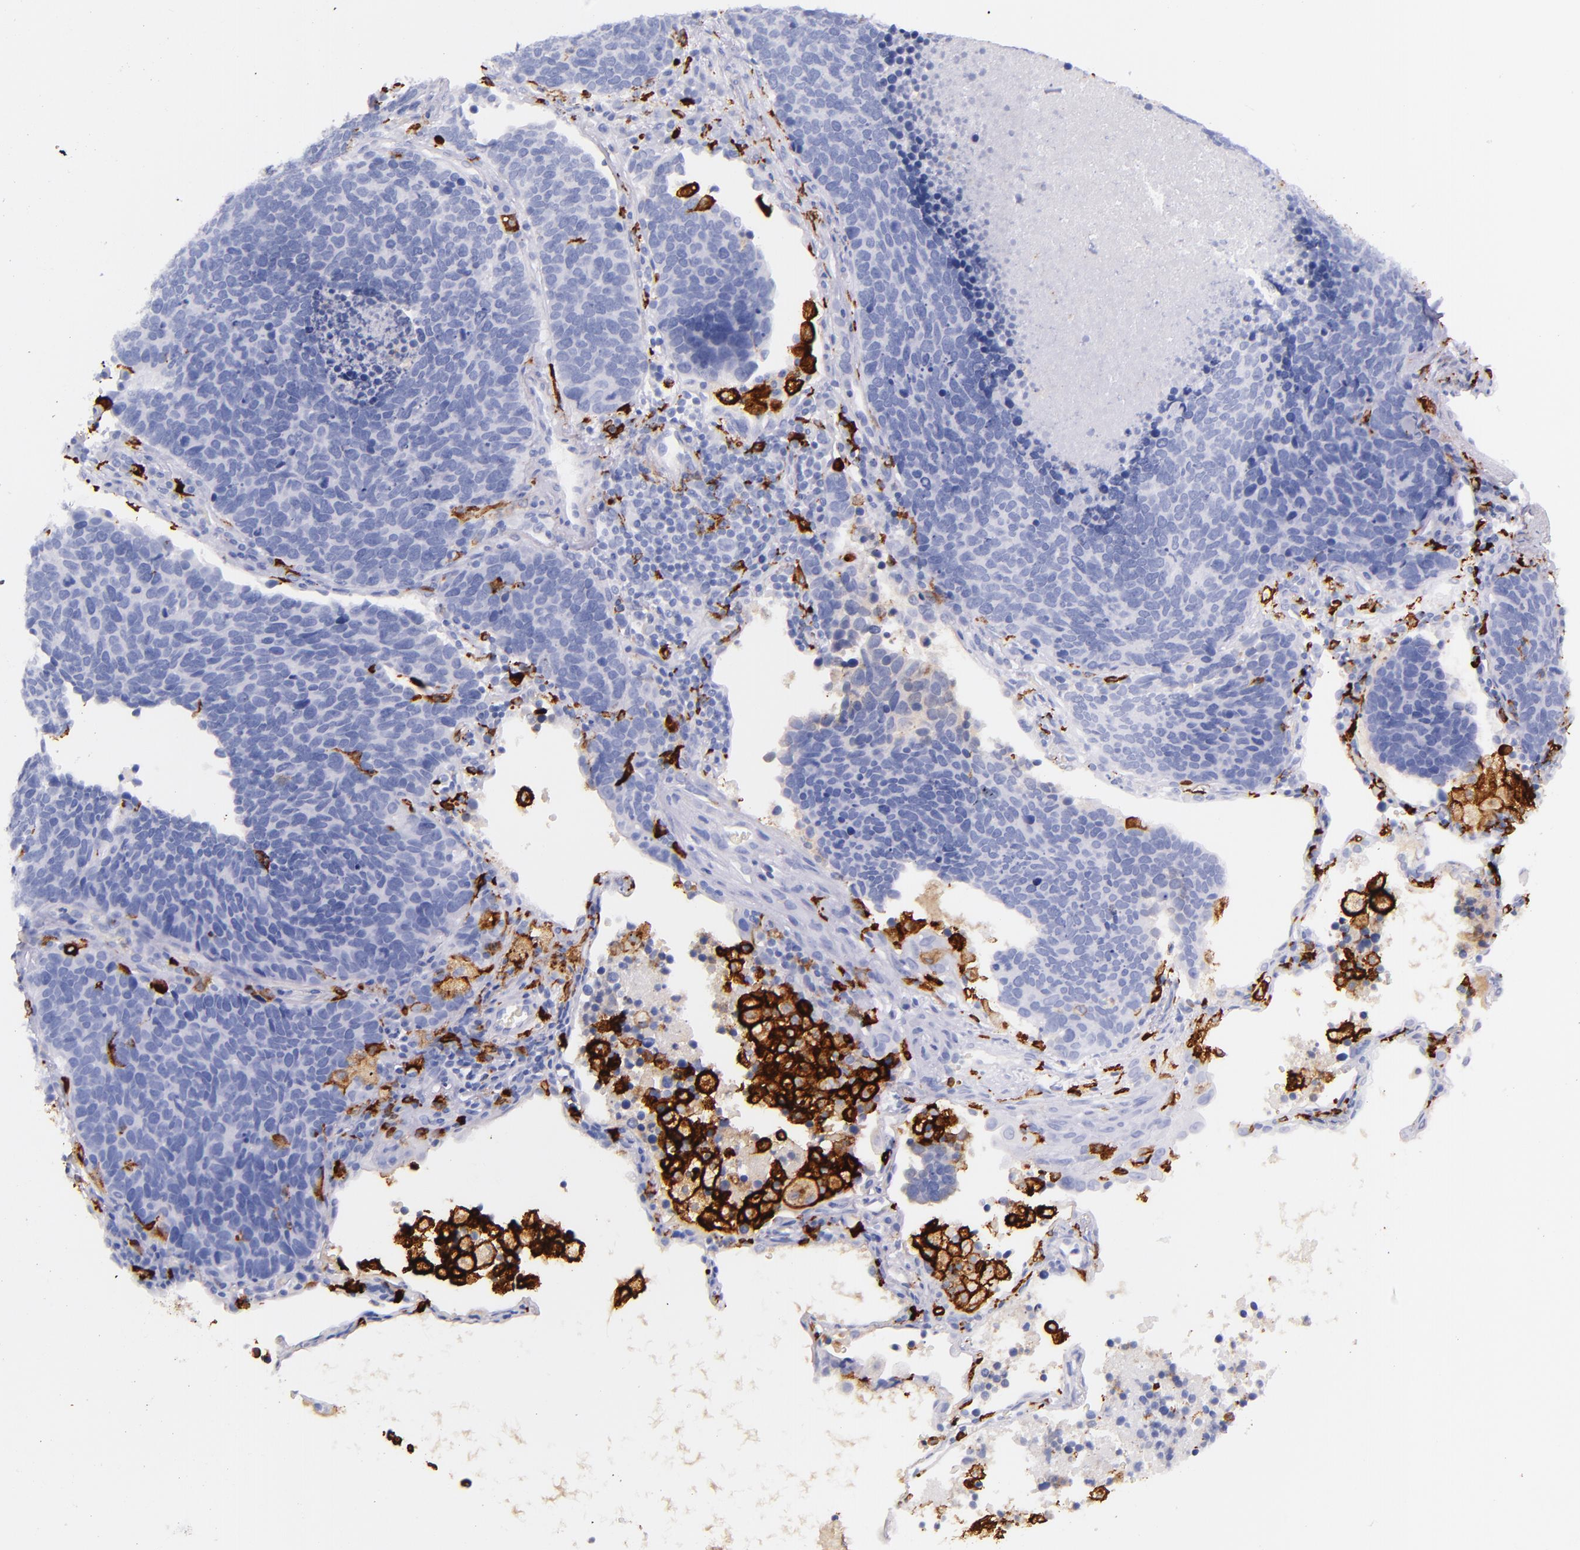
{"staining": {"intensity": "negative", "quantity": "none", "location": "none"}, "tissue": "lung cancer", "cell_type": "Tumor cells", "image_type": "cancer", "snomed": [{"axis": "morphology", "description": "Neoplasm, malignant, NOS"}, {"axis": "topography", "description": "Lung"}], "caption": "This micrograph is of malignant neoplasm (lung) stained with IHC to label a protein in brown with the nuclei are counter-stained blue. There is no expression in tumor cells.", "gene": "CD163", "patient": {"sex": "female", "age": 75}}